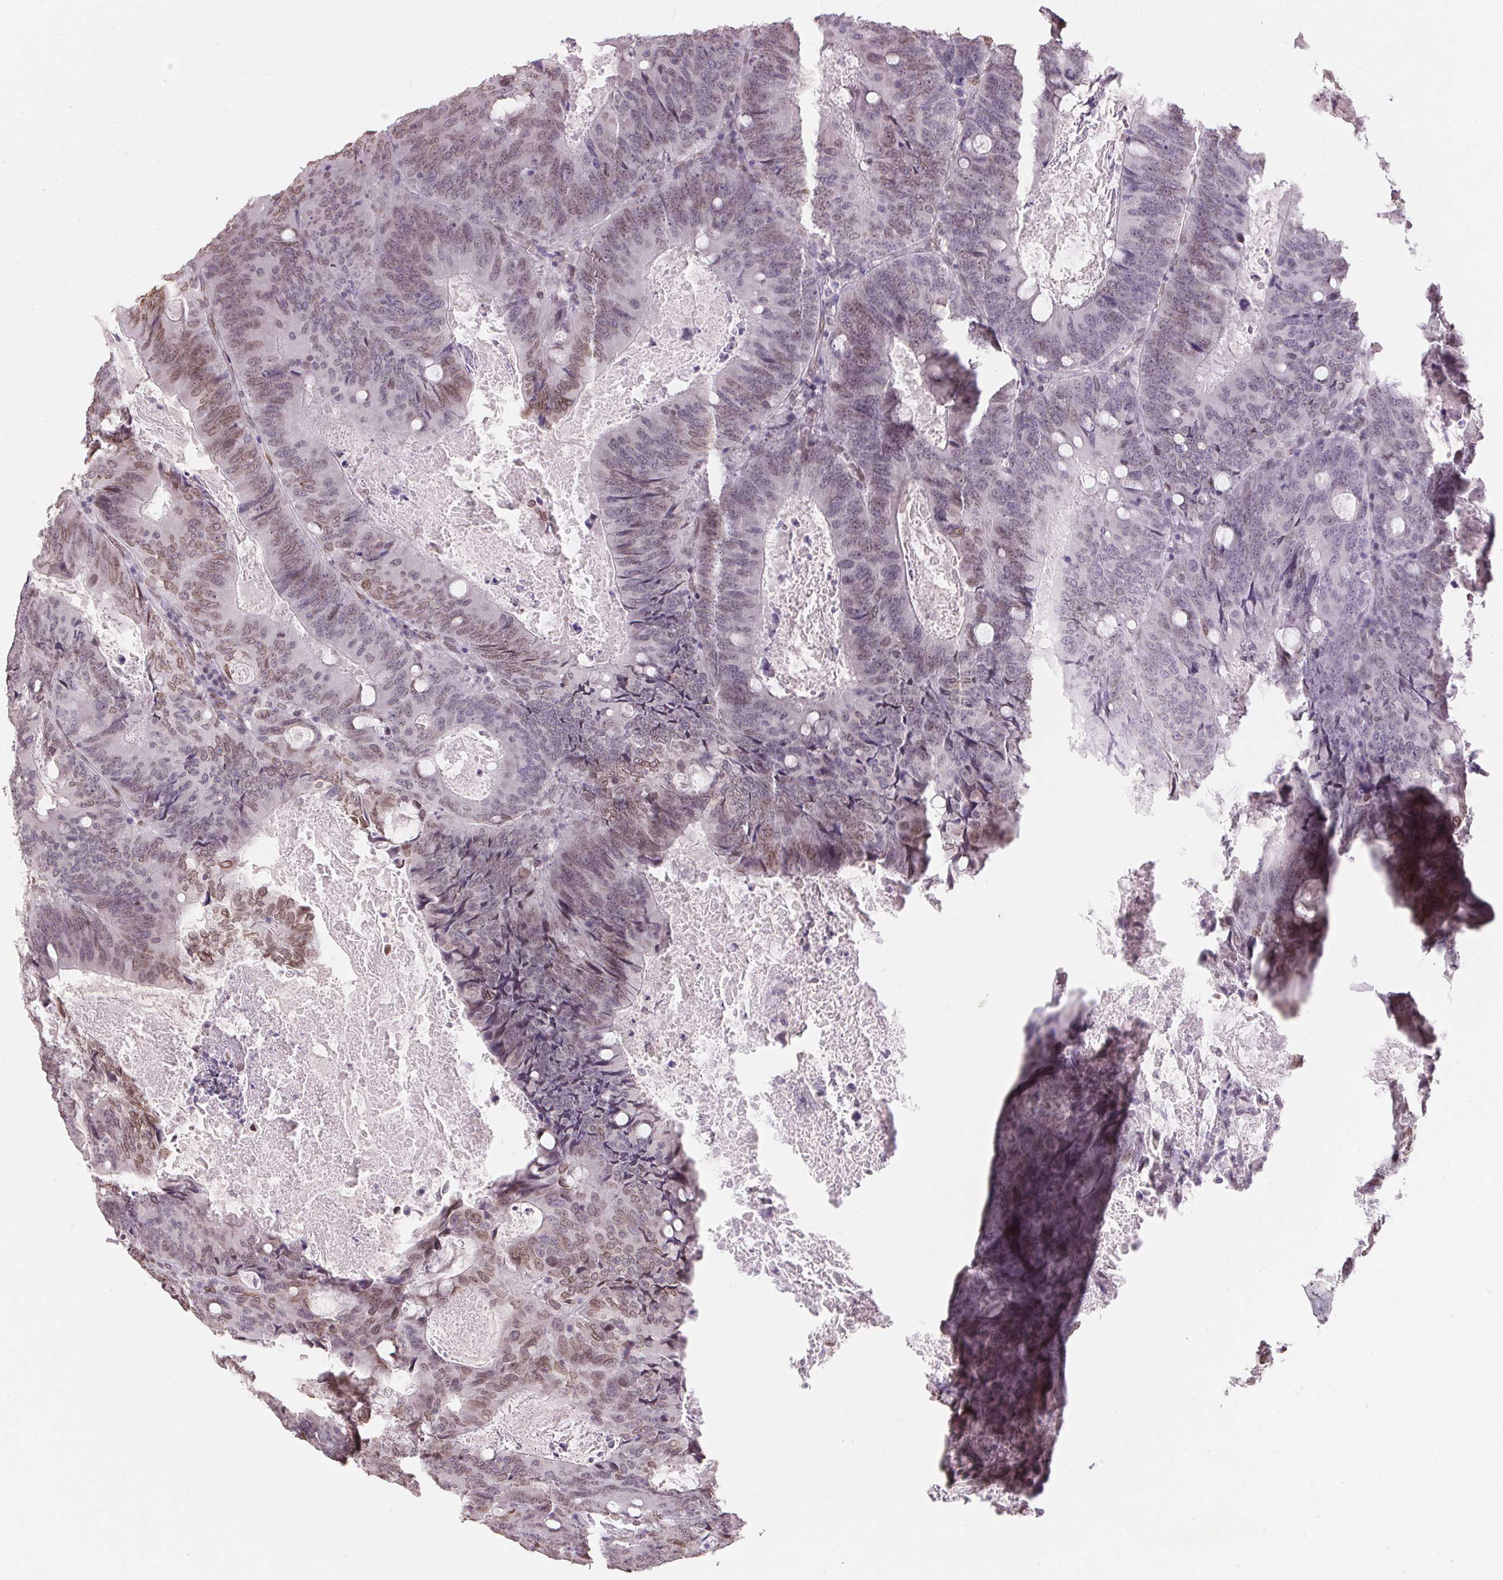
{"staining": {"intensity": "weak", "quantity": "25%-75%", "location": "nuclear"}, "tissue": "colorectal cancer", "cell_type": "Tumor cells", "image_type": "cancer", "snomed": [{"axis": "morphology", "description": "Adenocarcinoma, NOS"}, {"axis": "topography", "description": "Colon"}], "caption": "There is low levels of weak nuclear expression in tumor cells of colorectal cancer (adenocarcinoma), as demonstrated by immunohistochemical staining (brown color).", "gene": "TMEM175", "patient": {"sex": "male", "age": 67}}